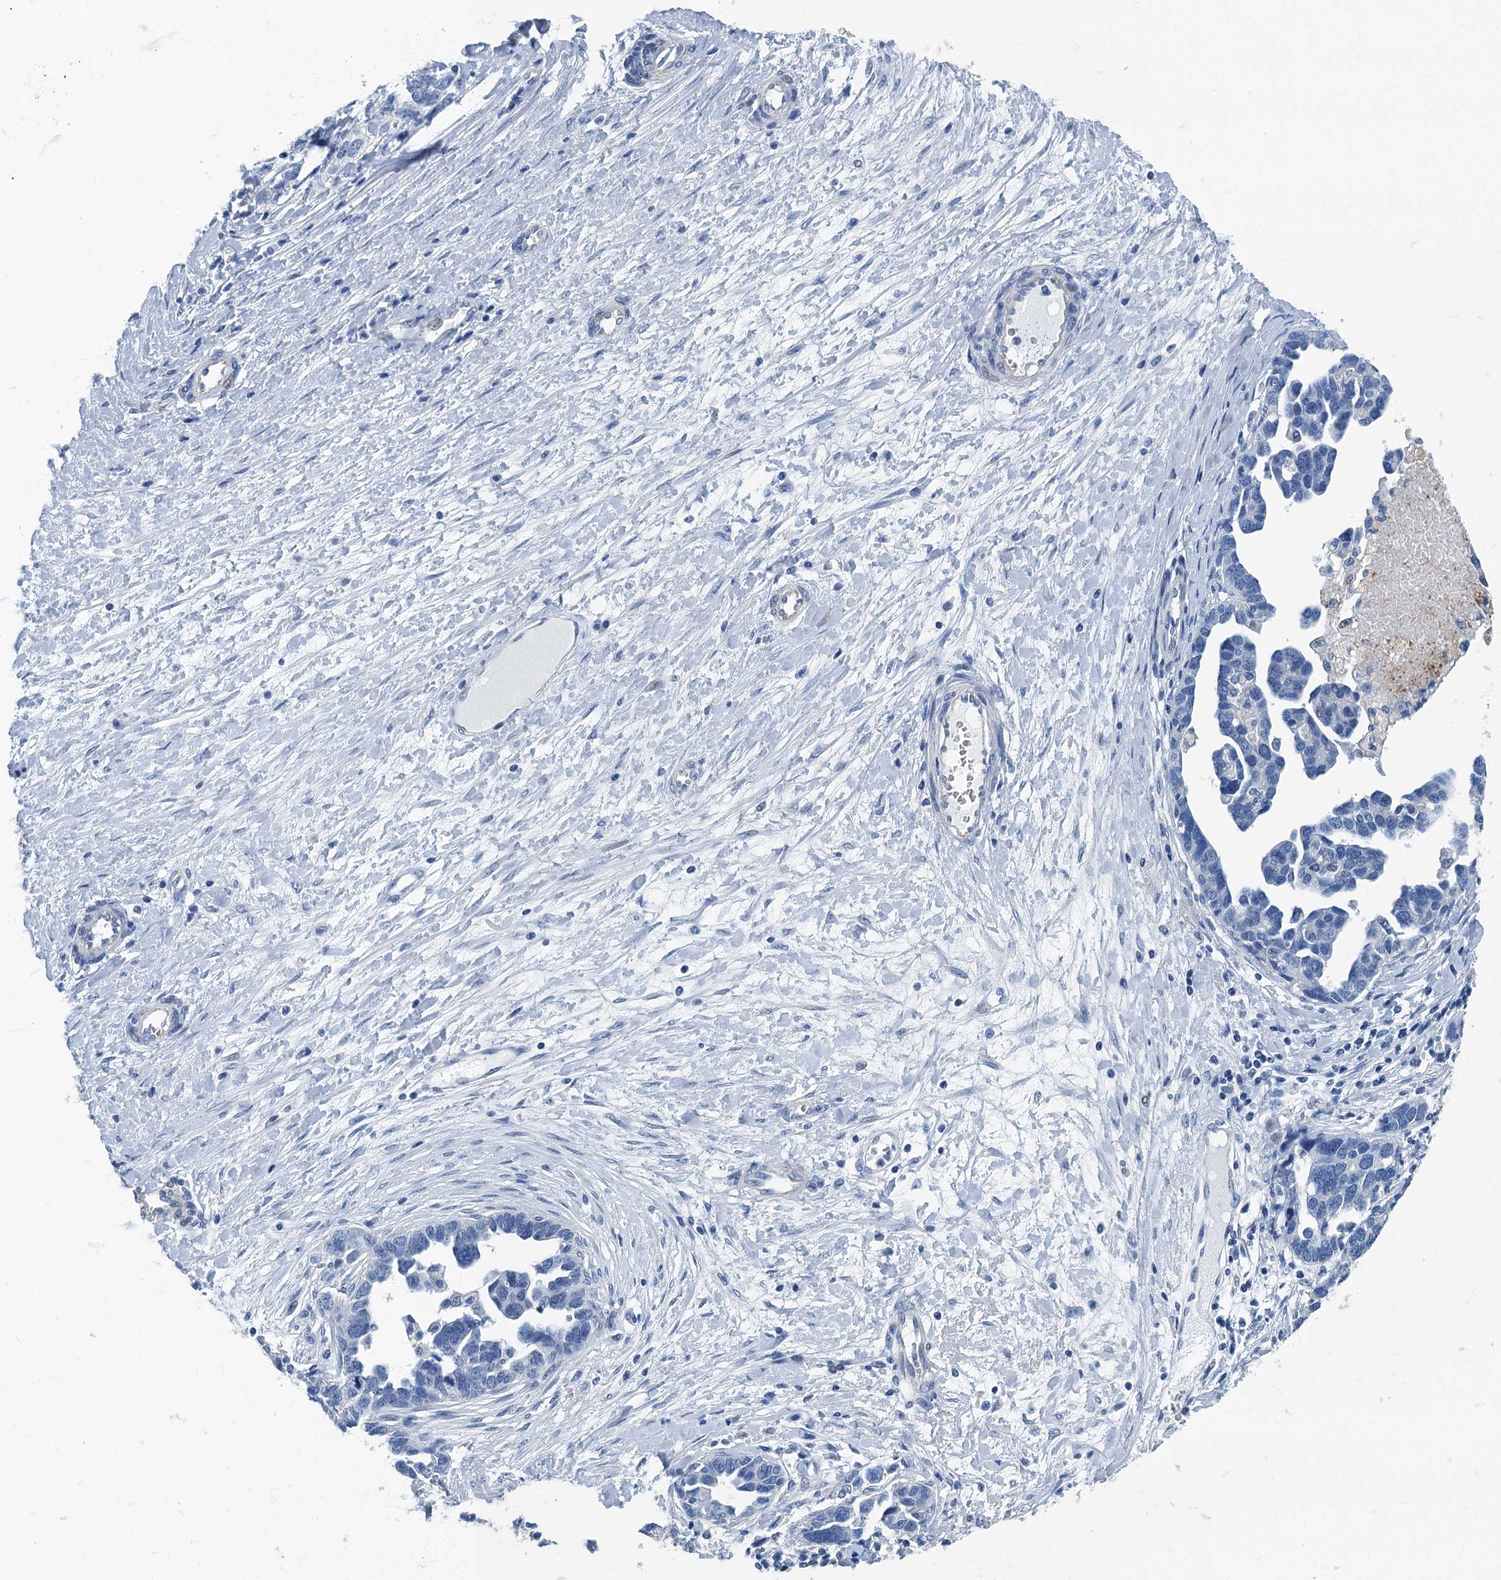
{"staining": {"intensity": "negative", "quantity": "none", "location": "none"}, "tissue": "ovarian cancer", "cell_type": "Tumor cells", "image_type": "cancer", "snomed": [{"axis": "morphology", "description": "Cystadenocarcinoma, serous, NOS"}, {"axis": "topography", "description": "Ovary"}], "caption": "Immunohistochemistry image of neoplastic tissue: human ovarian serous cystadenocarcinoma stained with DAB reveals no significant protein staining in tumor cells.", "gene": "GADL1", "patient": {"sex": "female", "age": 54}}